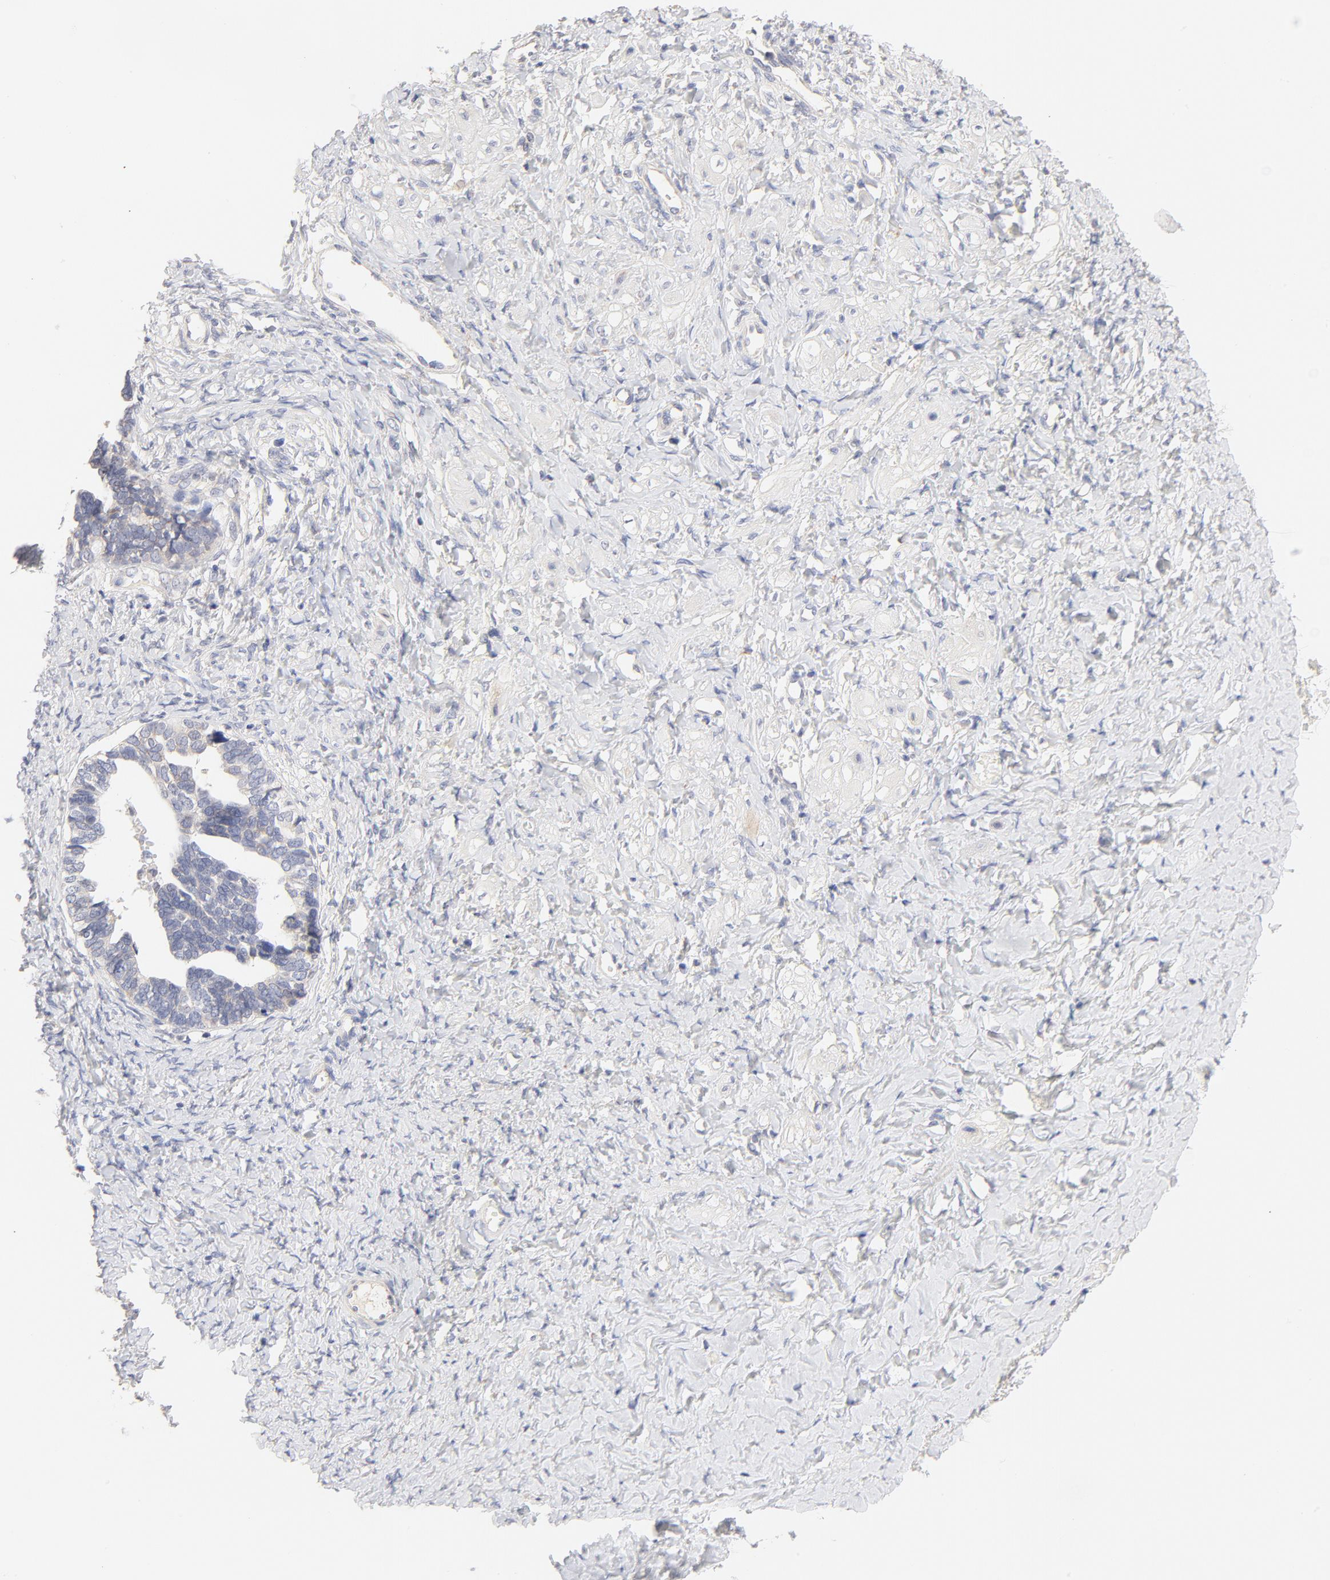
{"staining": {"intensity": "negative", "quantity": "none", "location": "none"}, "tissue": "ovarian cancer", "cell_type": "Tumor cells", "image_type": "cancer", "snomed": [{"axis": "morphology", "description": "Cystadenocarcinoma, serous, NOS"}, {"axis": "topography", "description": "Ovary"}], "caption": "Immunohistochemical staining of human ovarian cancer demonstrates no significant staining in tumor cells.", "gene": "MTERF2", "patient": {"sex": "female", "age": 77}}